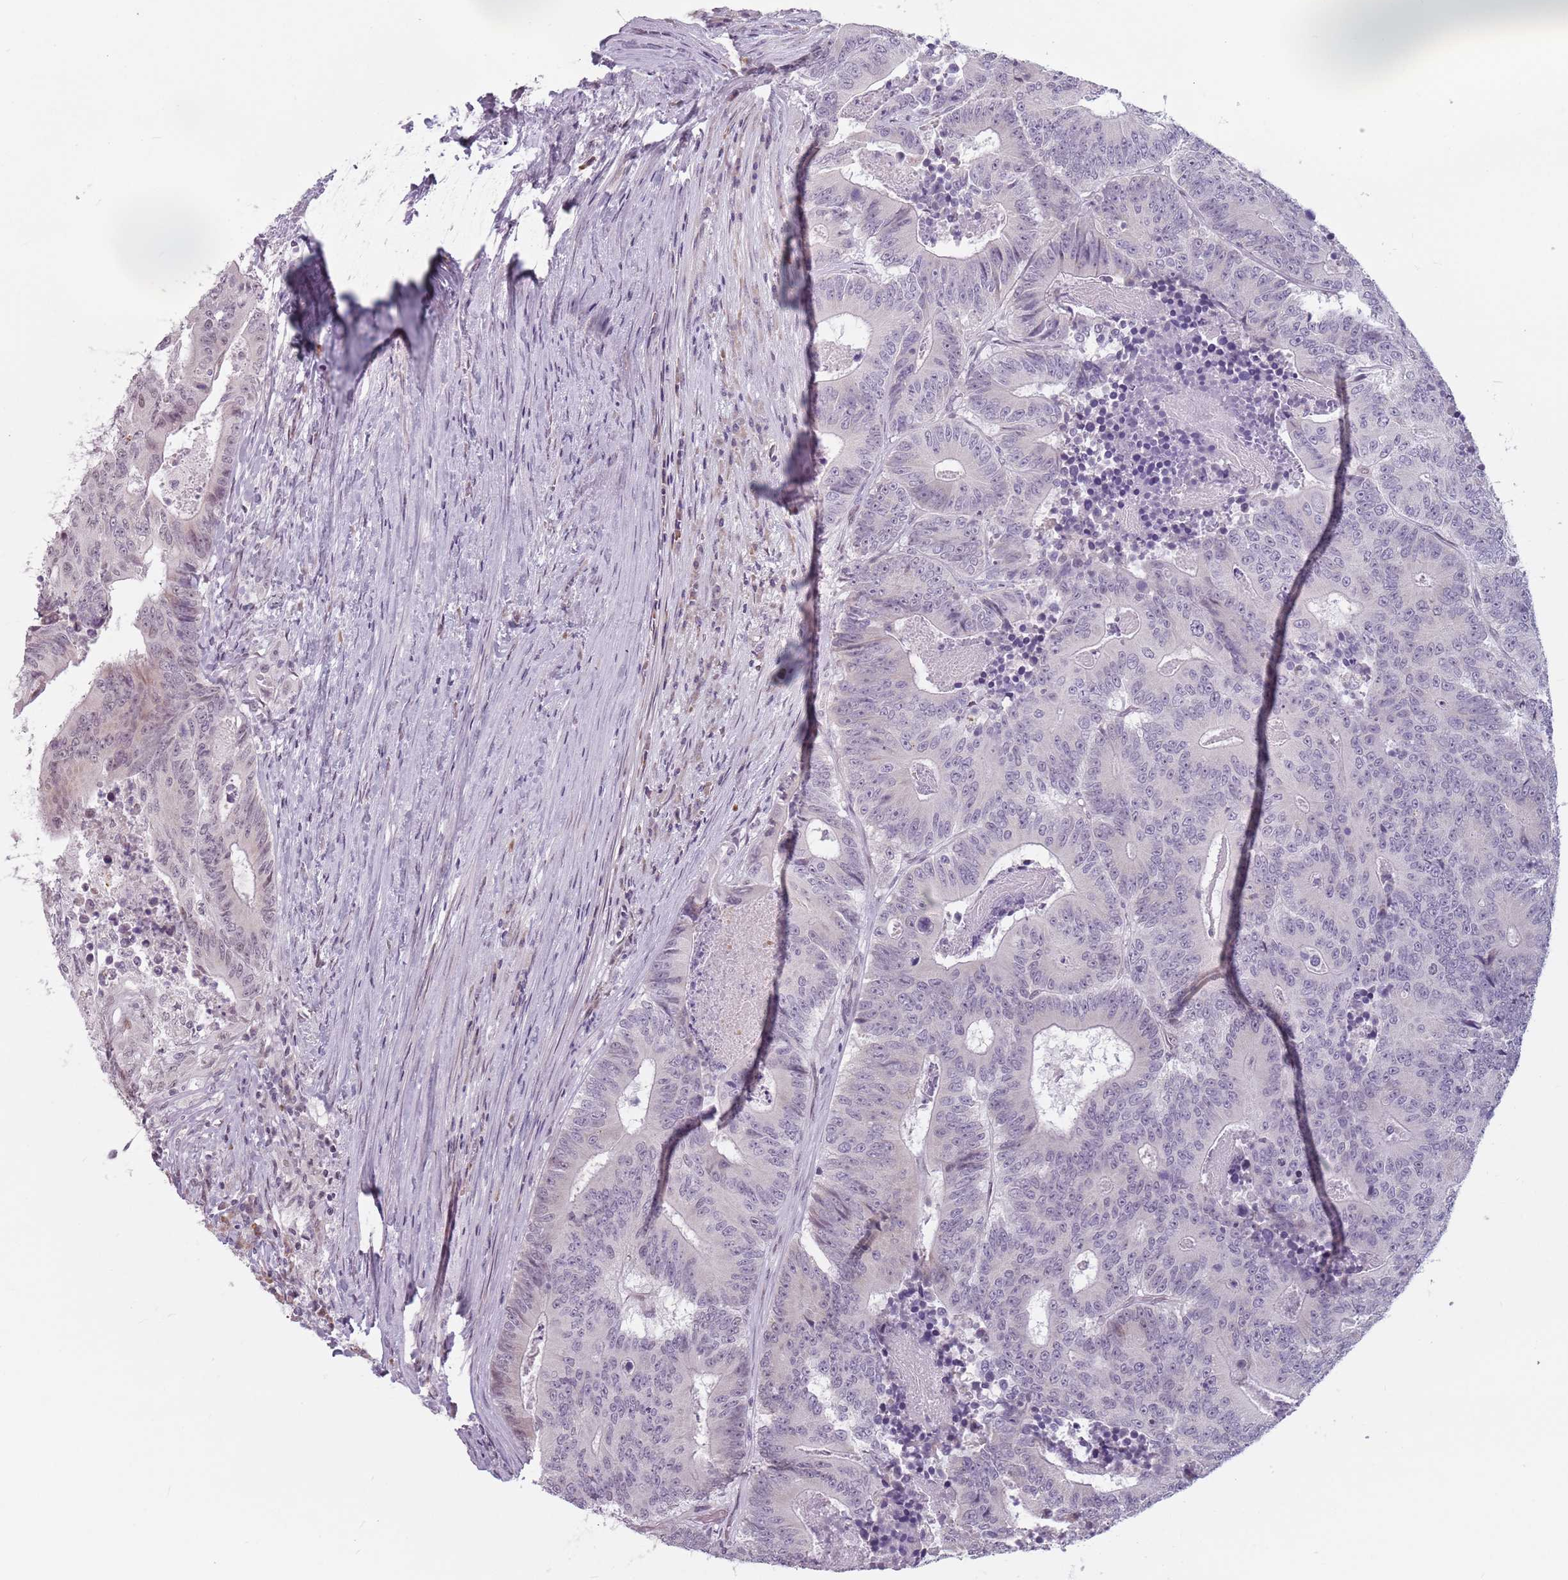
{"staining": {"intensity": "weak", "quantity": "<25%", "location": "nuclear"}, "tissue": "colorectal cancer", "cell_type": "Tumor cells", "image_type": "cancer", "snomed": [{"axis": "morphology", "description": "Adenocarcinoma, NOS"}, {"axis": "topography", "description": "Colon"}], "caption": "DAB immunohistochemical staining of human colorectal adenocarcinoma demonstrates no significant positivity in tumor cells. (DAB (3,3'-diaminobenzidine) immunohistochemistry (IHC), high magnification).", "gene": "PTCHD1", "patient": {"sex": "male", "age": 83}}